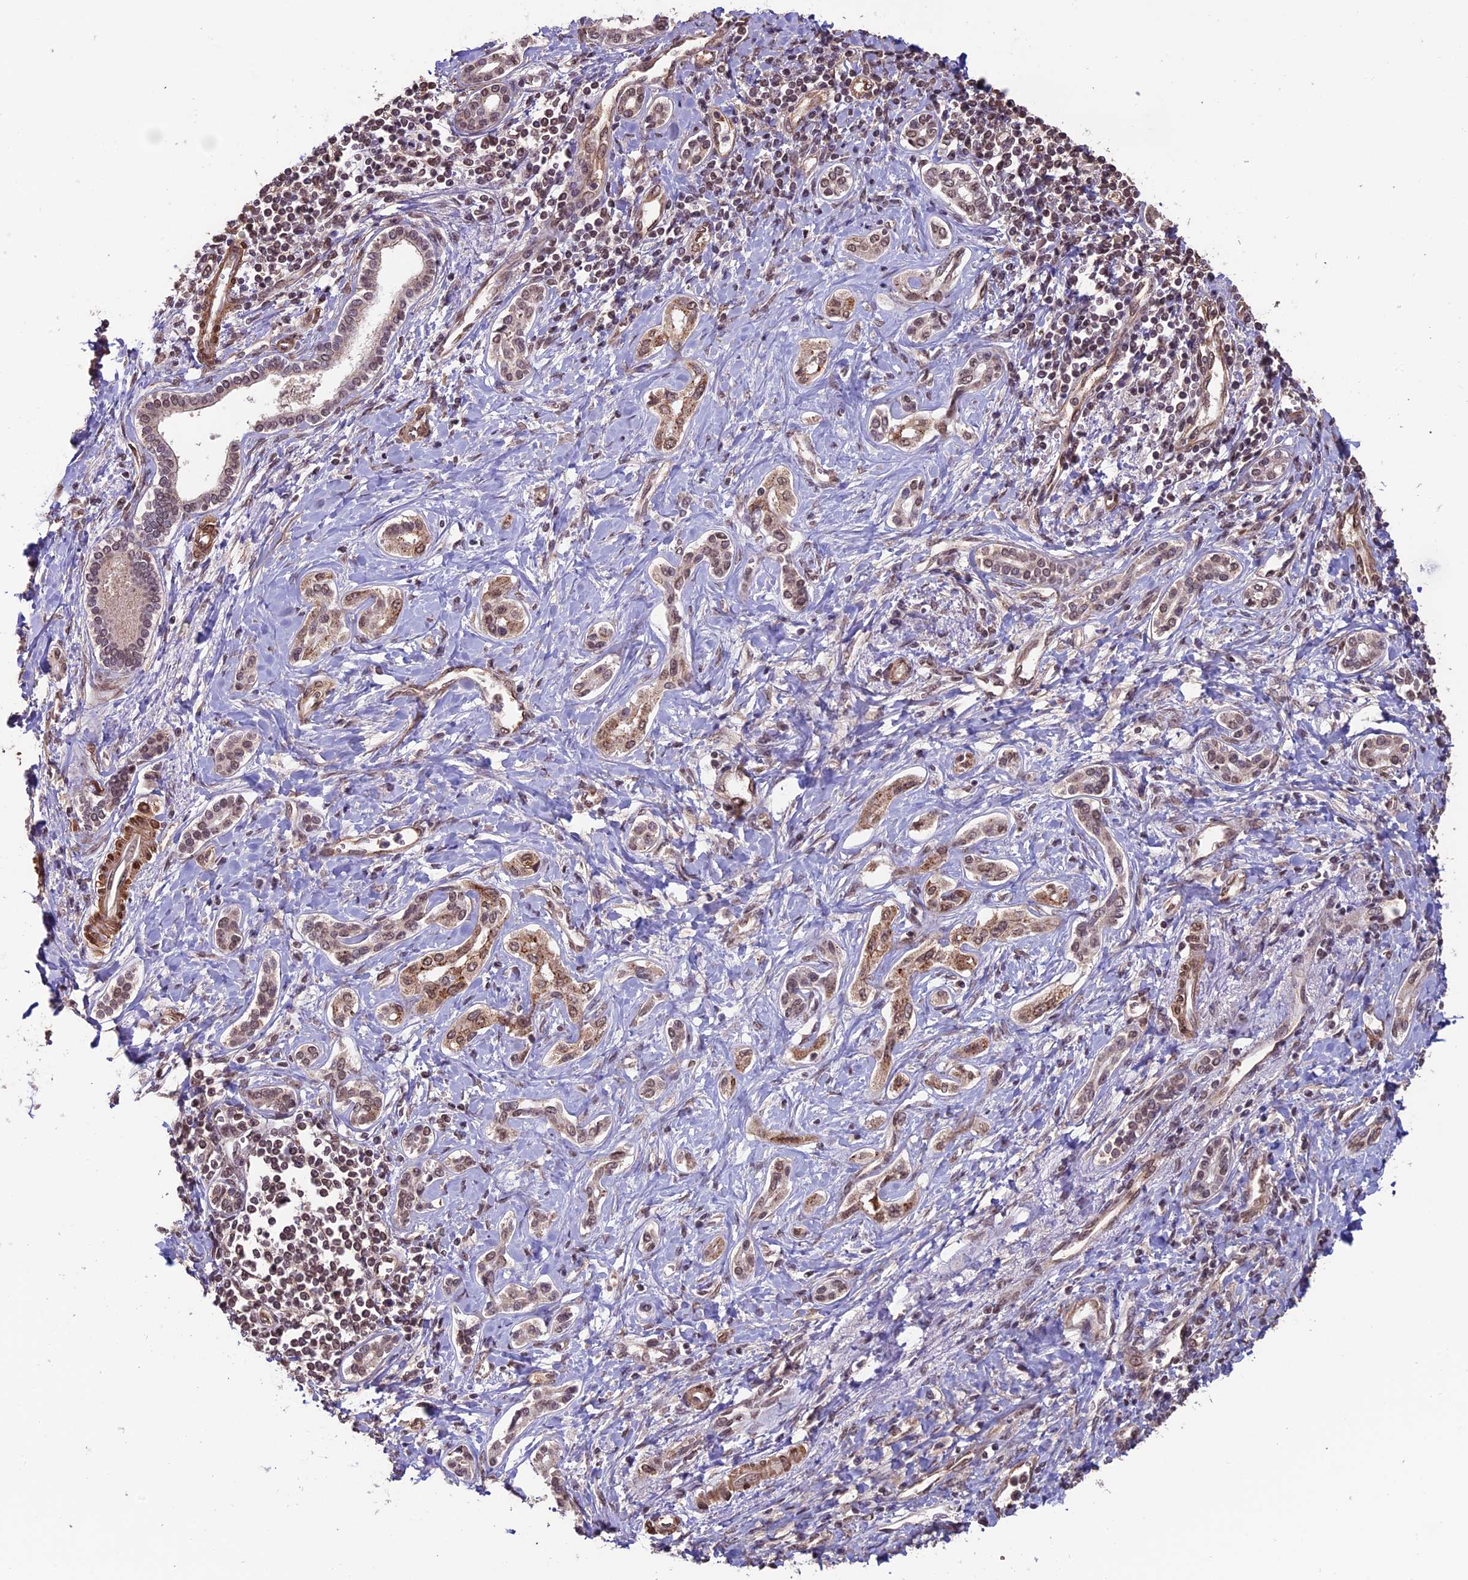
{"staining": {"intensity": "moderate", "quantity": ">75%", "location": "cytoplasmic/membranous,nuclear"}, "tissue": "liver cancer", "cell_type": "Tumor cells", "image_type": "cancer", "snomed": [{"axis": "morphology", "description": "Cholangiocarcinoma"}, {"axis": "topography", "description": "Liver"}], "caption": "Immunohistochemical staining of liver cancer demonstrates medium levels of moderate cytoplasmic/membranous and nuclear expression in approximately >75% of tumor cells.", "gene": "CABIN1", "patient": {"sex": "female", "age": 77}}